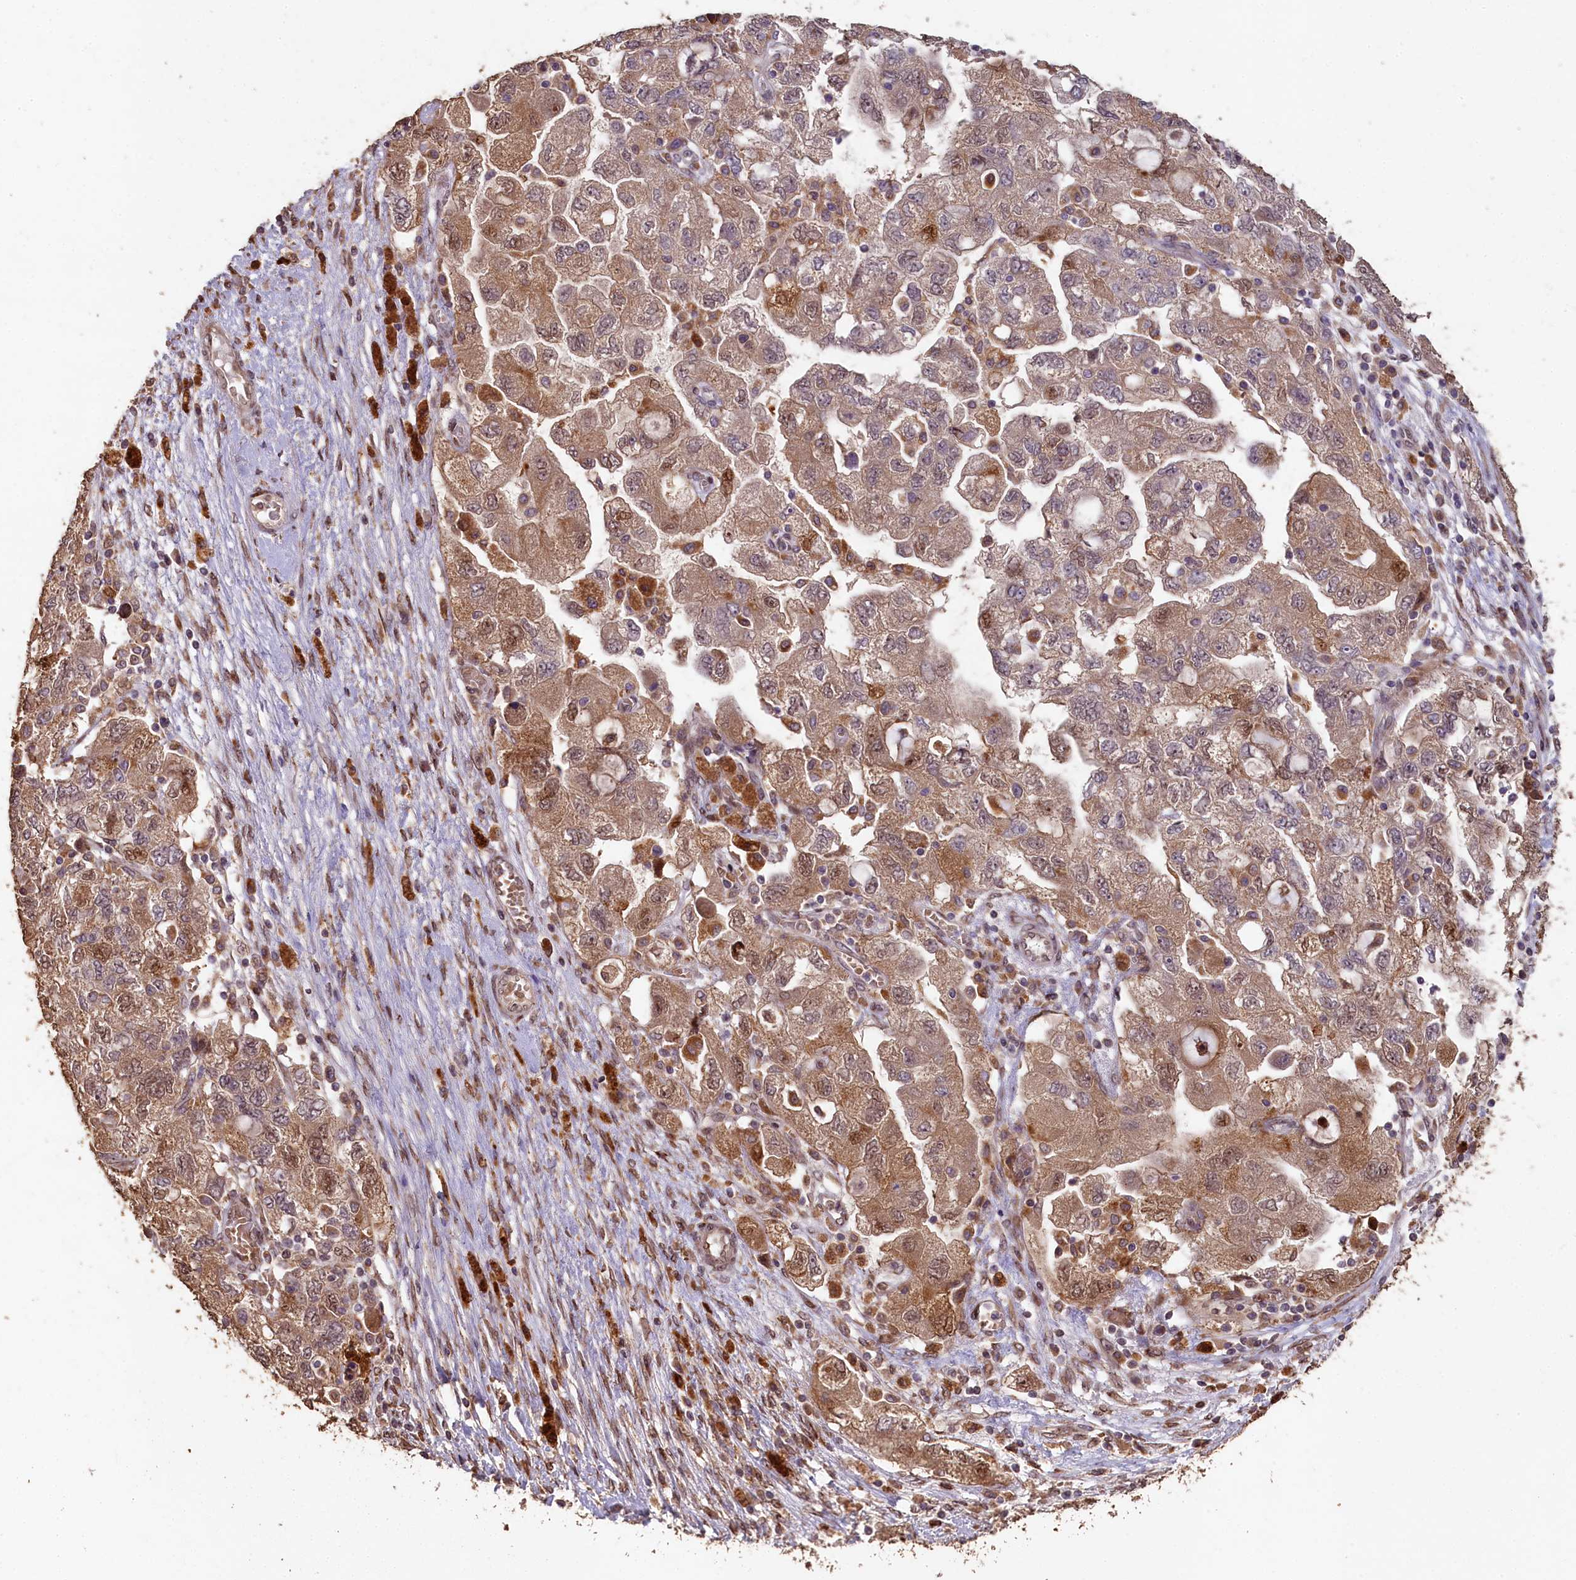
{"staining": {"intensity": "moderate", "quantity": ">75%", "location": "cytoplasmic/membranous,nuclear"}, "tissue": "ovarian cancer", "cell_type": "Tumor cells", "image_type": "cancer", "snomed": [{"axis": "morphology", "description": "Carcinoma, NOS"}, {"axis": "morphology", "description": "Cystadenocarcinoma, serous, NOS"}, {"axis": "topography", "description": "Ovary"}], "caption": "High-power microscopy captured an immunohistochemistry (IHC) histopathology image of ovarian cancer (serous cystadenocarcinoma), revealing moderate cytoplasmic/membranous and nuclear staining in approximately >75% of tumor cells.", "gene": "SLC38A7", "patient": {"sex": "female", "age": 69}}